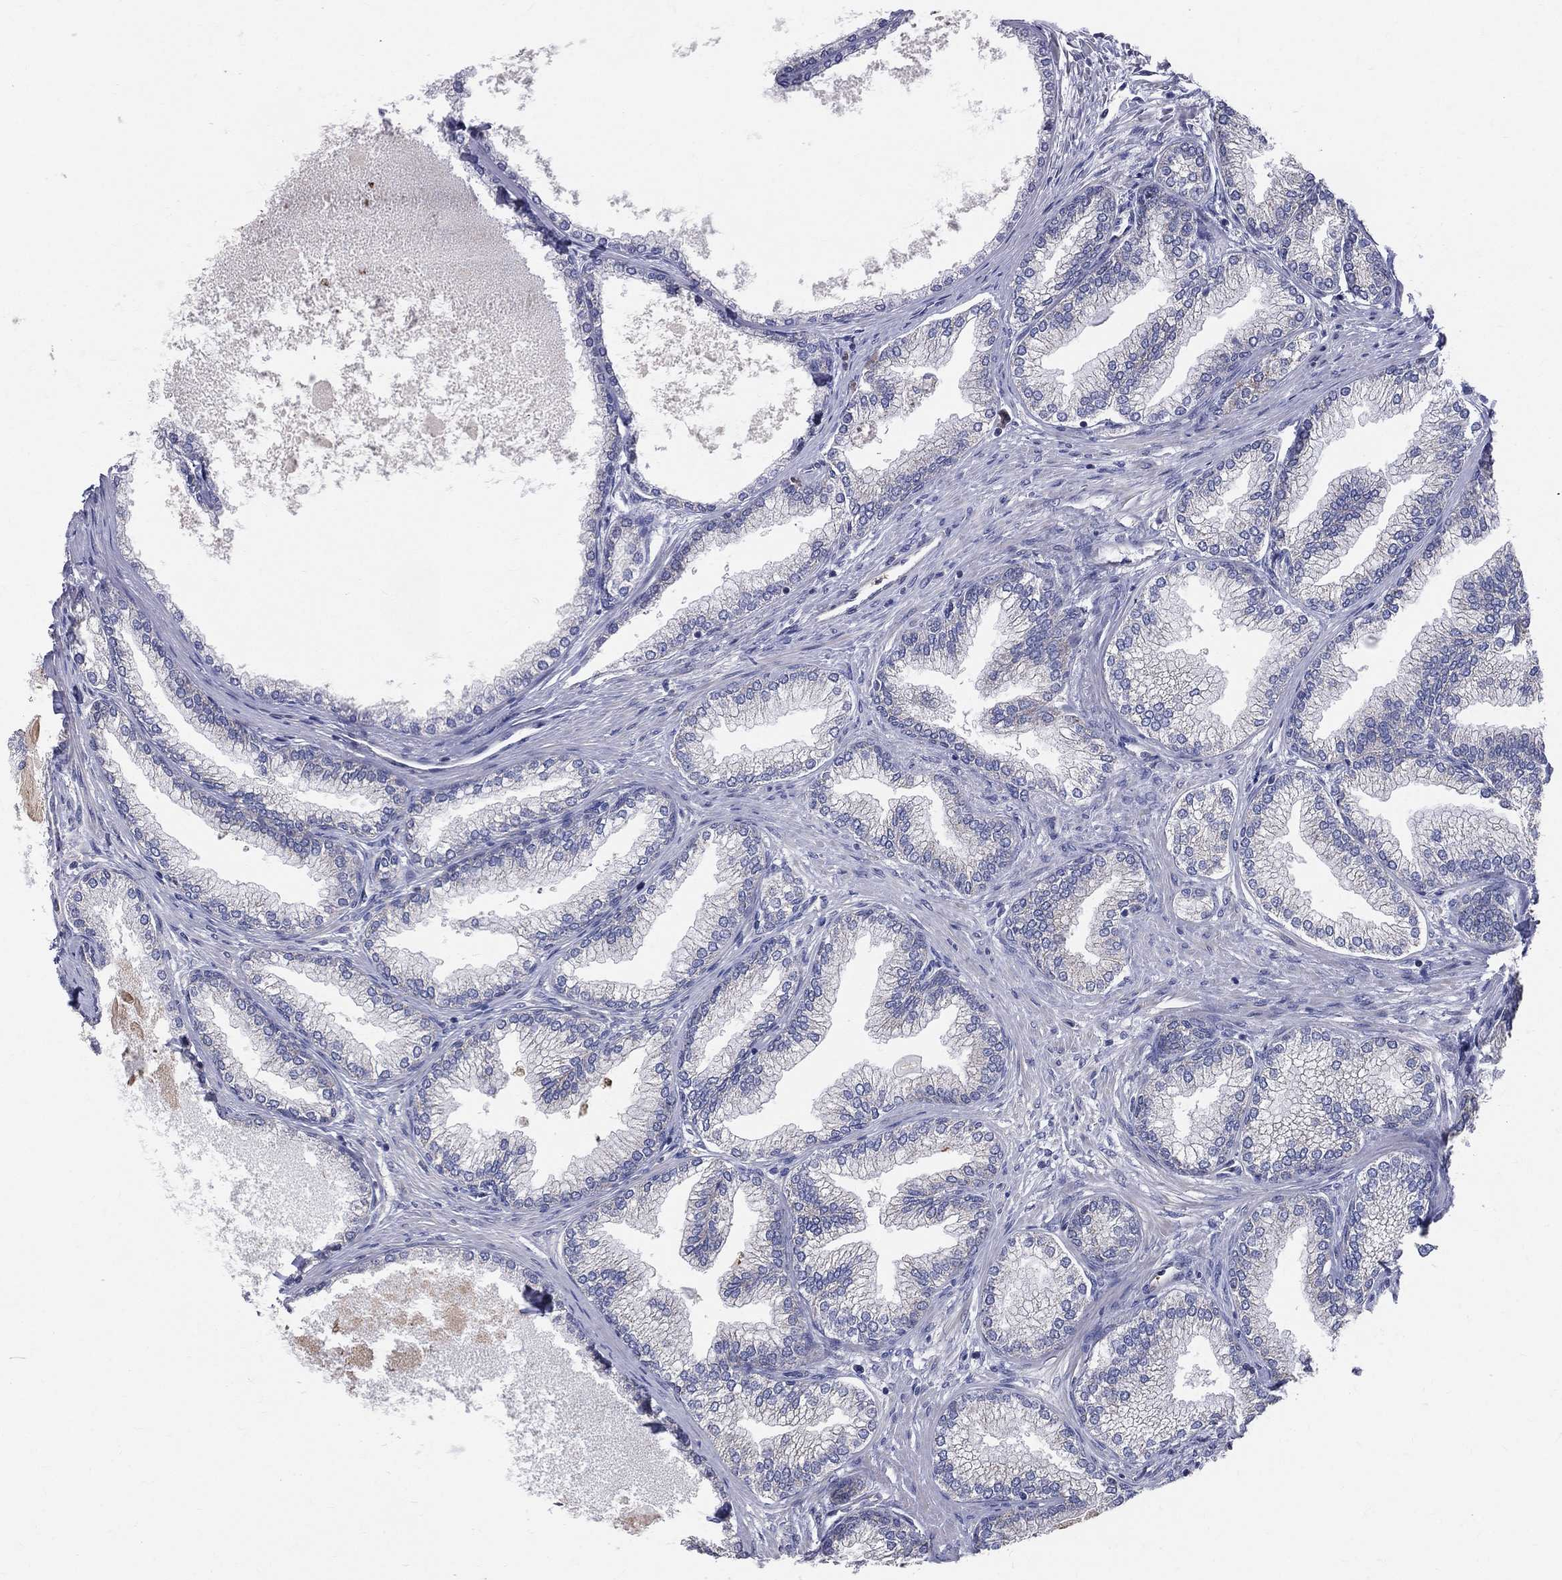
{"staining": {"intensity": "negative", "quantity": "none", "location": "none"}, "tissue": "prostate", "cell_type": "Glandular cells", "image_type": "normal", "snomed": [{"axis": "morphology", "description": "Normal tissue, NOS"}, {"axis": "topography", "description": "Prostate"}], "caption": "DAB immunohistochemical staining of benign prostate exhibits no significant staining in glandular cells. Brightfield microscopy of immunohistochemistry (IHC) stained with DAB (brown) and hematoxylin (blue), captured at high magnification.", "gene": "POMZP3", "patient": {"sex": "male", "age": 72}}